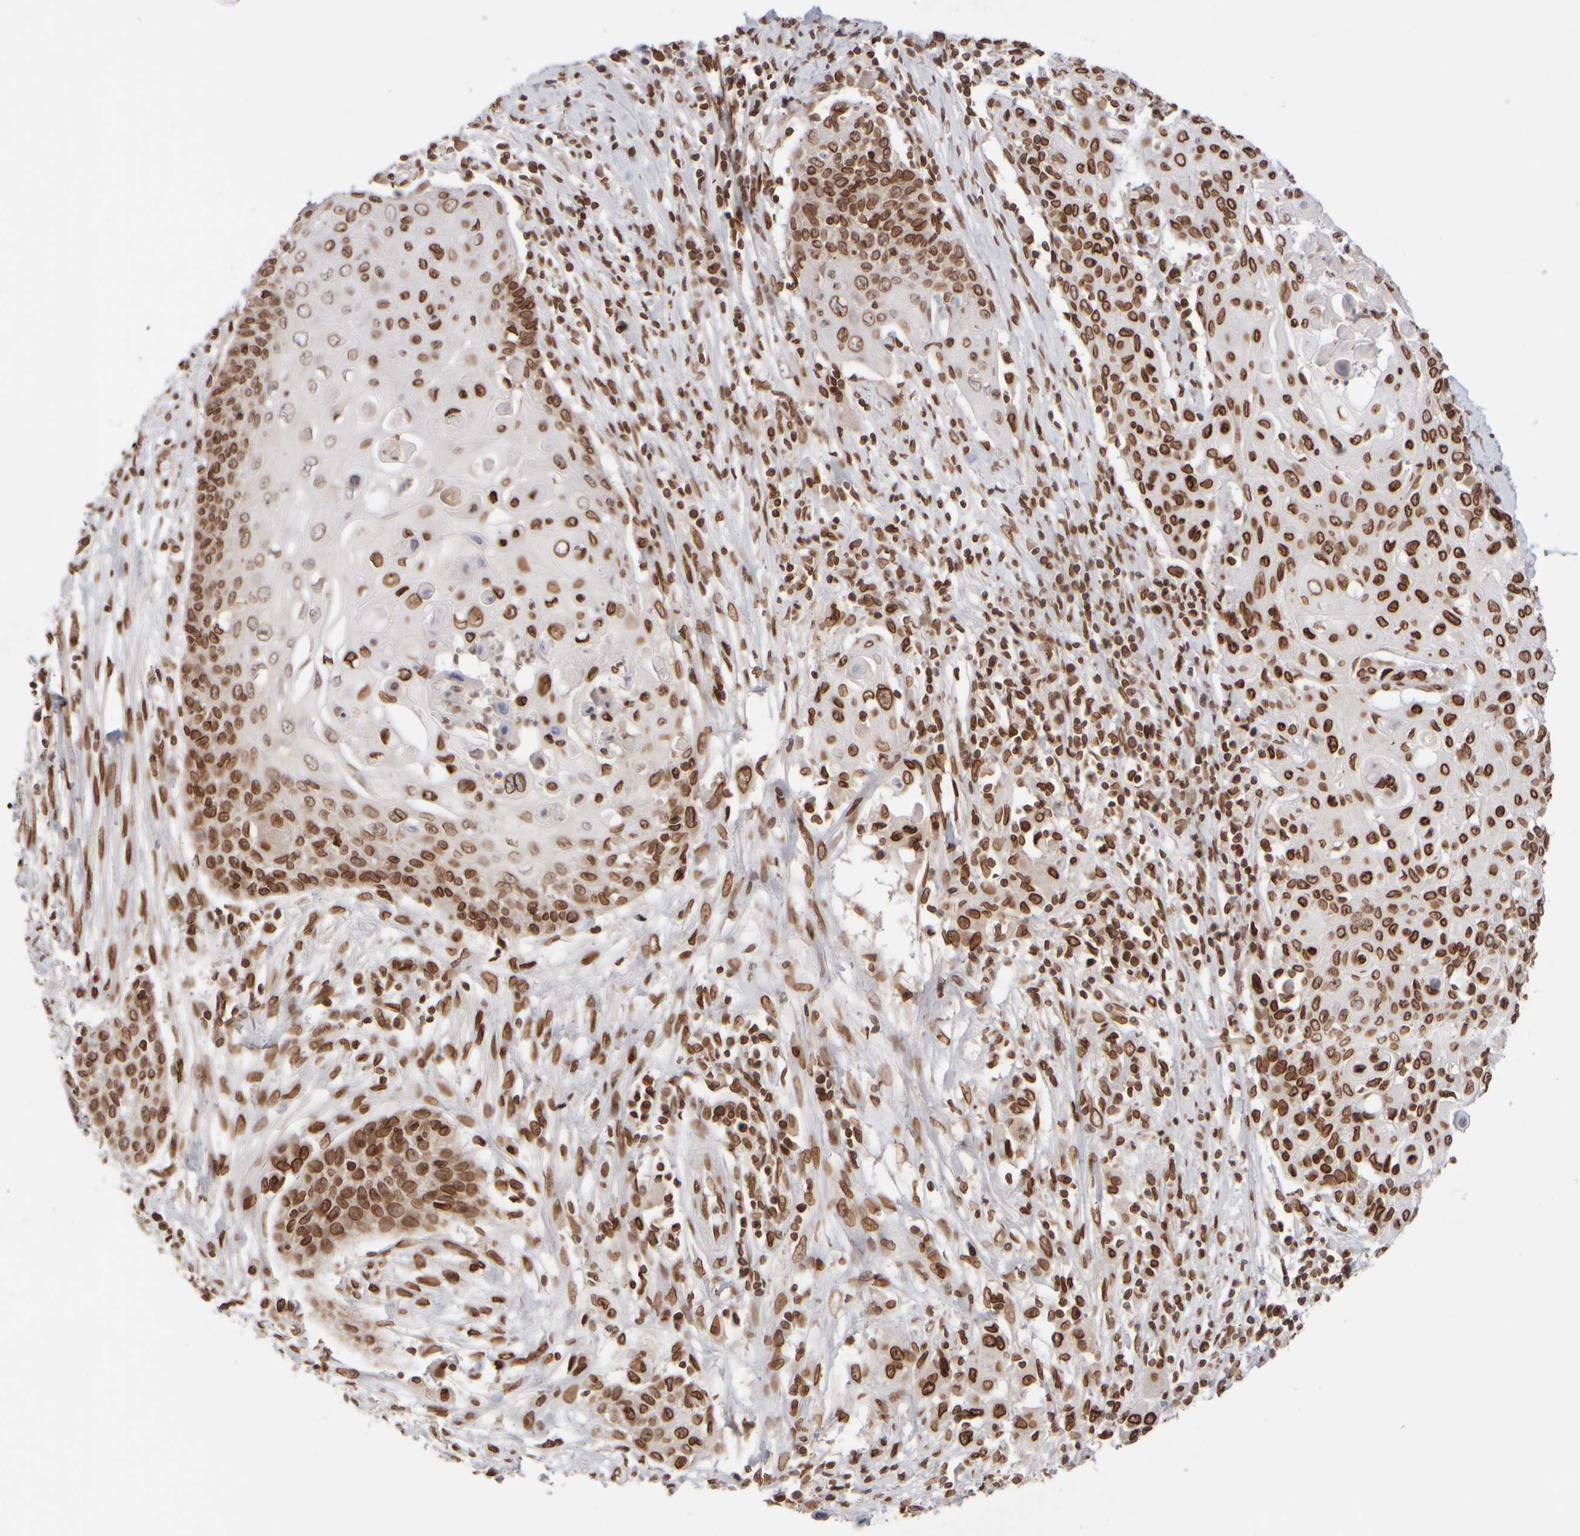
{"staining": {"intensity": "strong", "quantity": ">75%", "location": "cytoplasmic/membranous,nuclear"}, "tissue": "cervical cancer", "cell_type": "Tumor cells", "image_type": "cancer", "snomed": [{"axis": "morphology", "description": "Squamous cell carcinoma, NOS"}, {"axis": "topography", "description": "Cervix"}], "caption": "Cervical cancer (squamous cell carcinoma) stained with DAB (3,3'-diaminobenzidine) IHC displays high levels of strong cytoplasmic/membranous and nuclear expression in approximately >75% of tumor cells.", "gene": "ZC3HC1", "patient": {"sex": "female", "age": 39}}